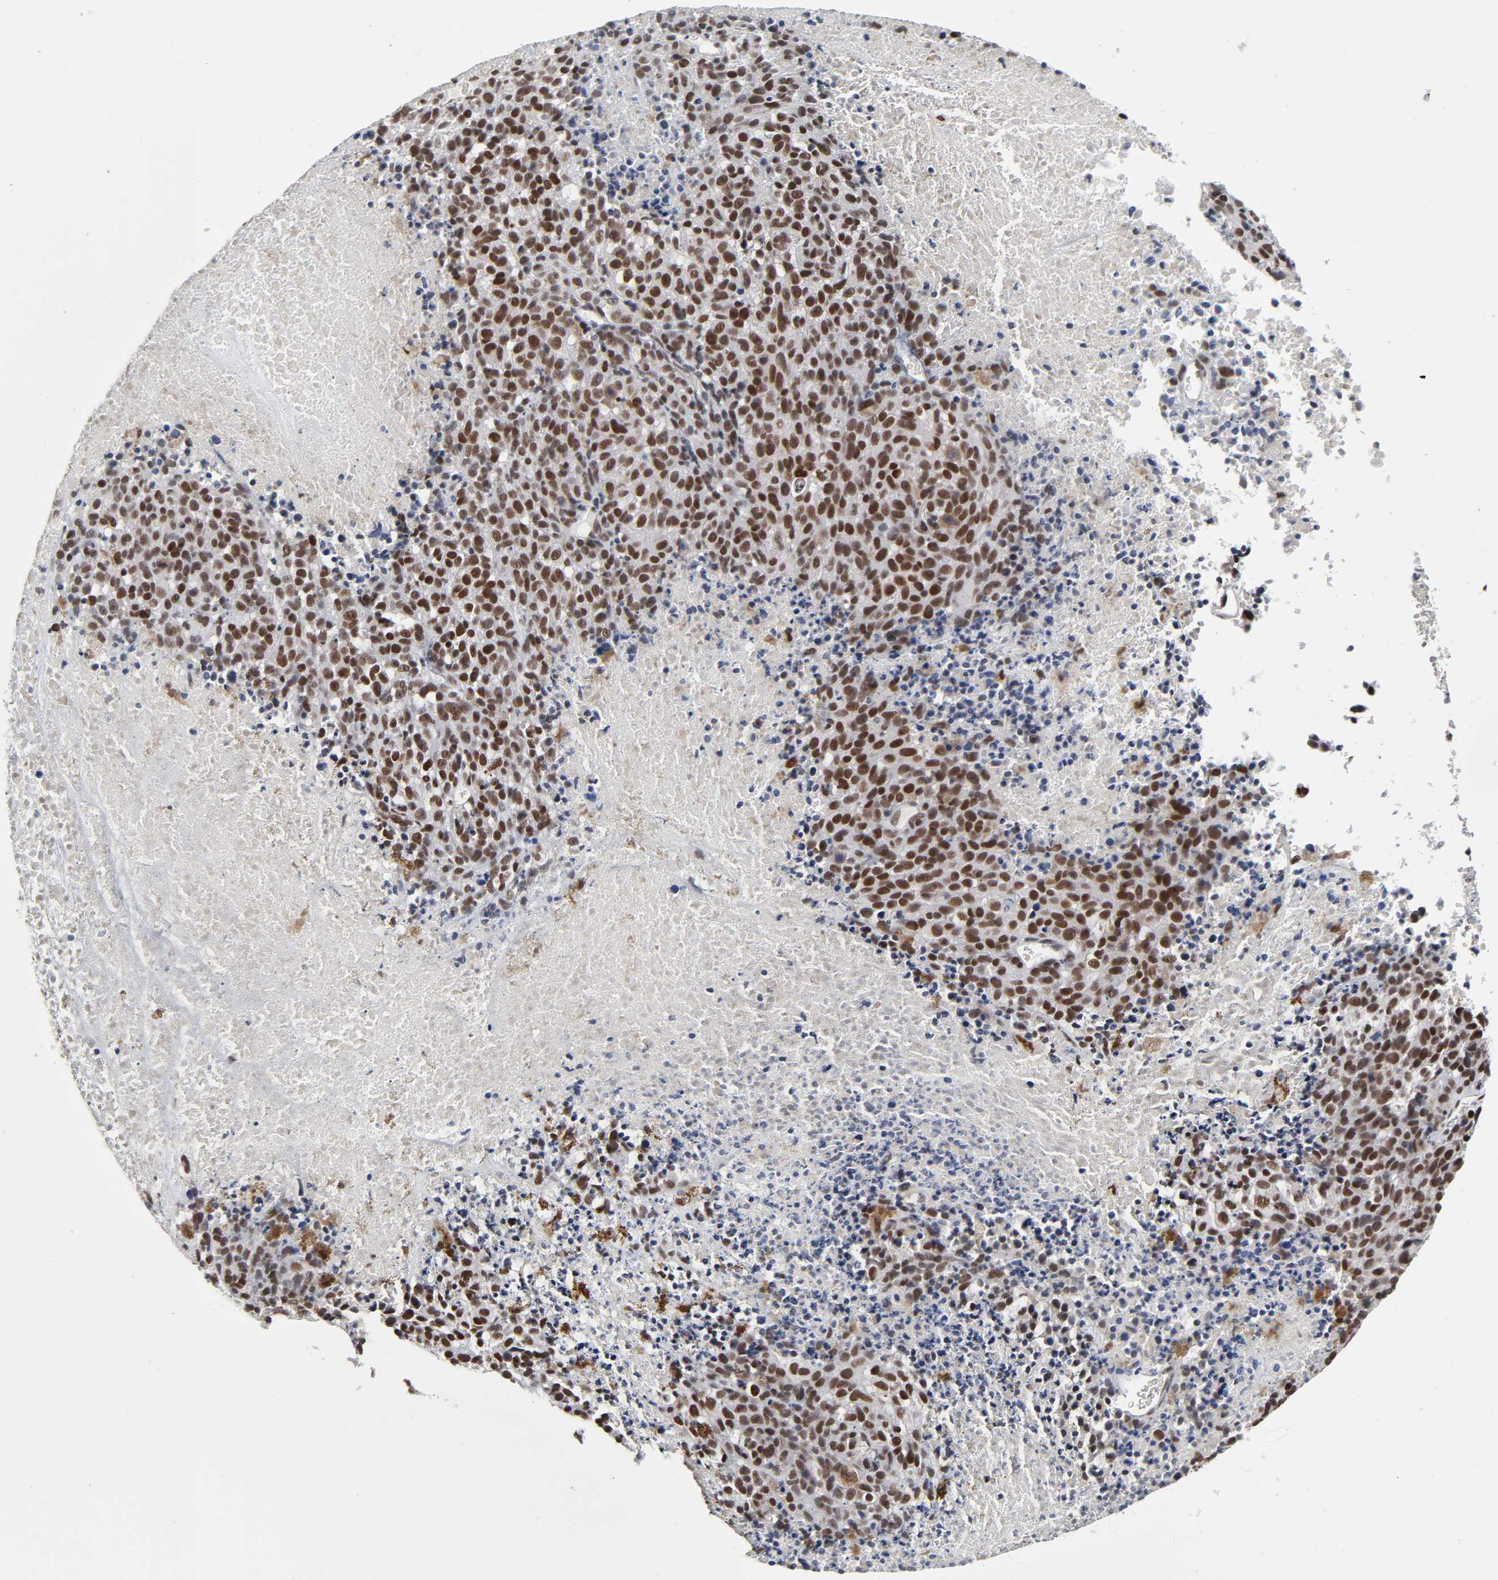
{"staining": {"intensity": "strong", "quantity": ">75%", "location": "nuclear"}, "tissue": "melanoma", "cell_type": "Tumor cells", "image_type": "cancer", "snomed": [{"axis": "morphology", "description": "Malignant melanoma, Metastatic site"}, {"axis": "topography", "description": "Cerebral cortex"}], "caption": "A brown stain highlights strong nuclear staining of a protein in melanoma tumor cells.", "gene": "TRIM33", "patient": {"sex": "female", "age": 52}}